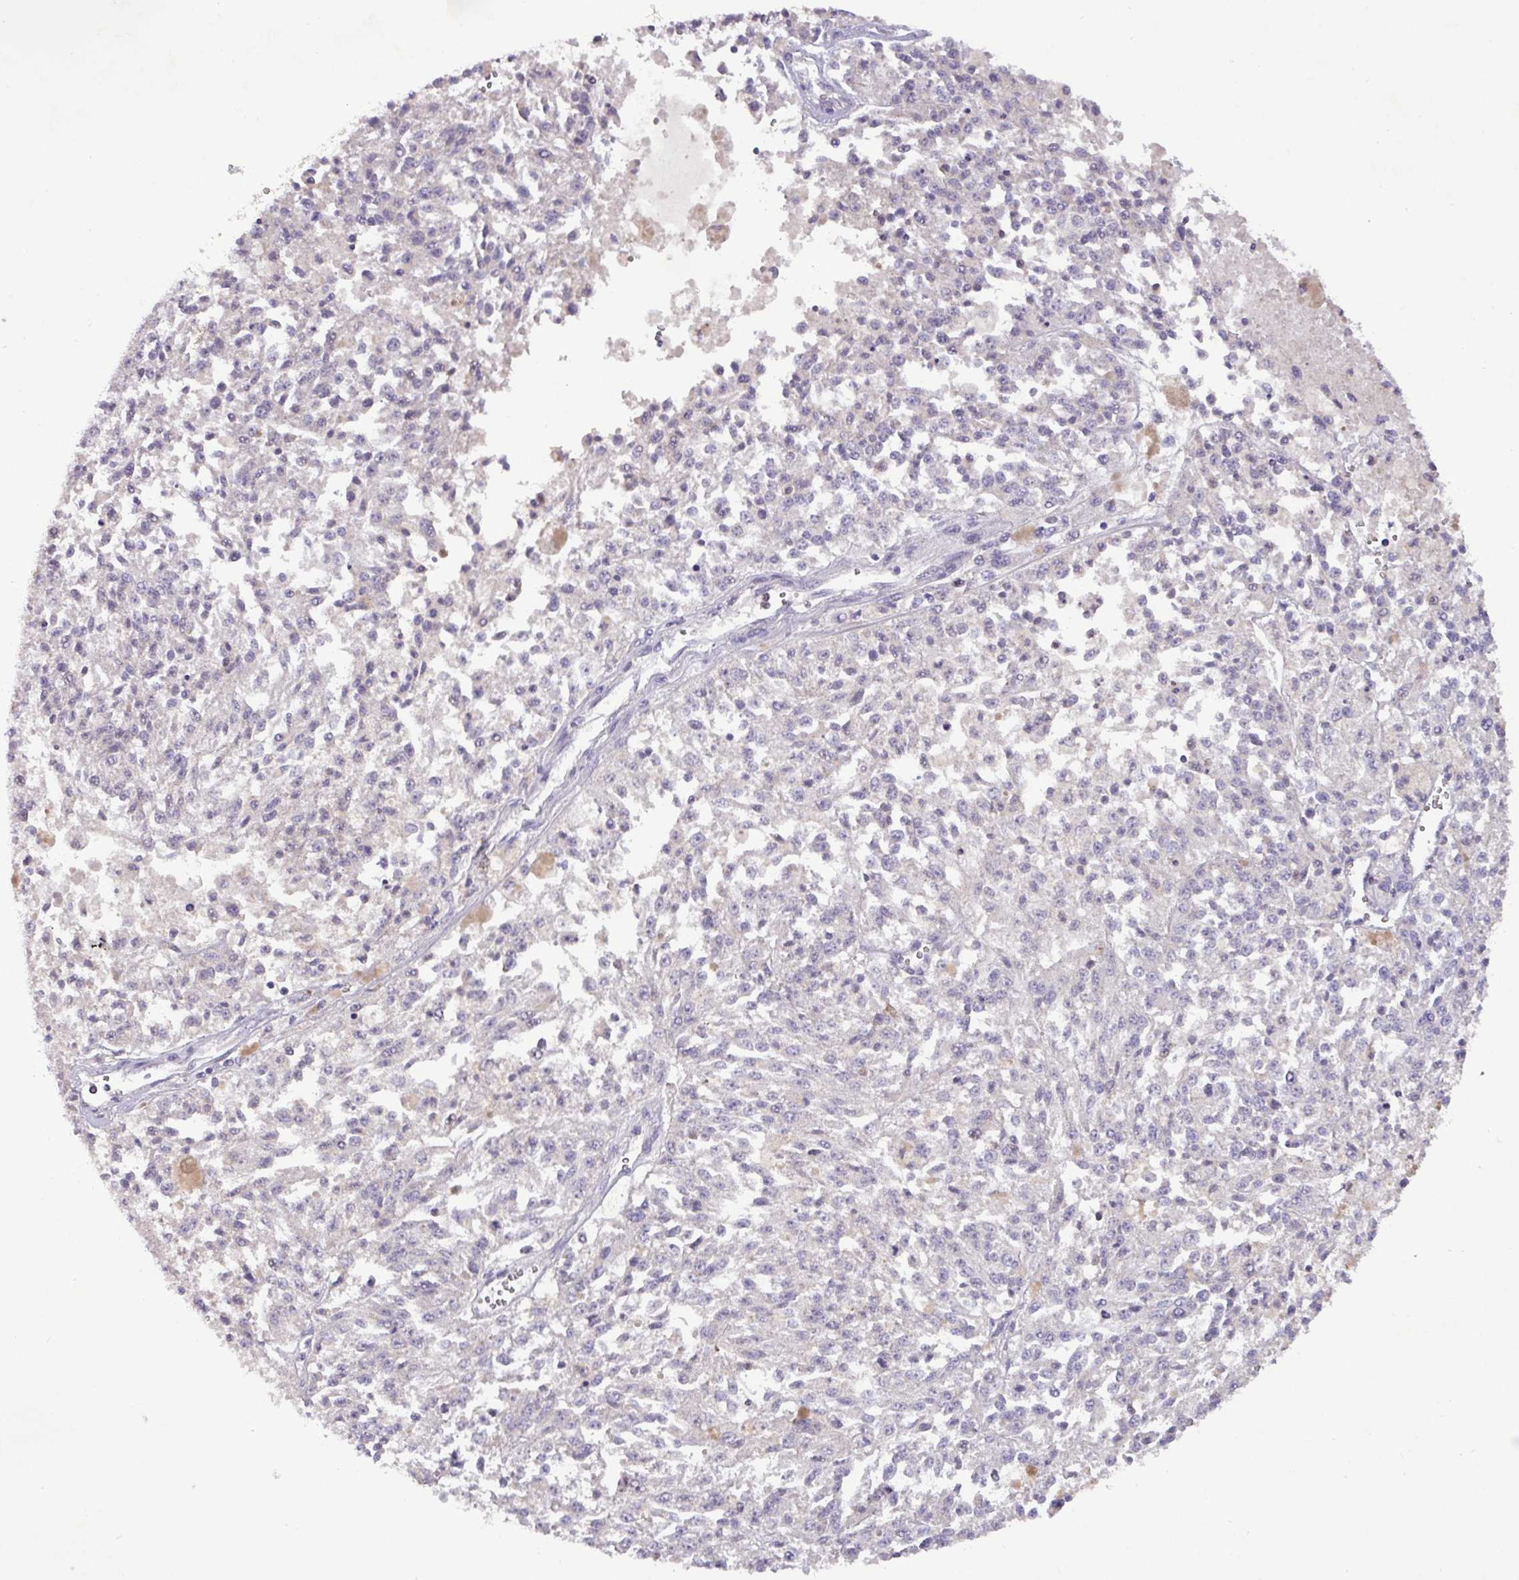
{"staining": {"intensity": "negative", "quantity": "none", "location": "none"}, "tissue": "melanoma", "cell_type": "Tumor cells", "image_type": "cancer", "snomed": [{"axis": "morphology", "description": "Malignant melanoma, NOS"}, {"axis": "topography", "description": "Skin"}], "caption": "IHC of human melanoma reveals no positivity in tumor cells.", "gene": "PAX8", "patient": {"sex": "female", "age": 64}}